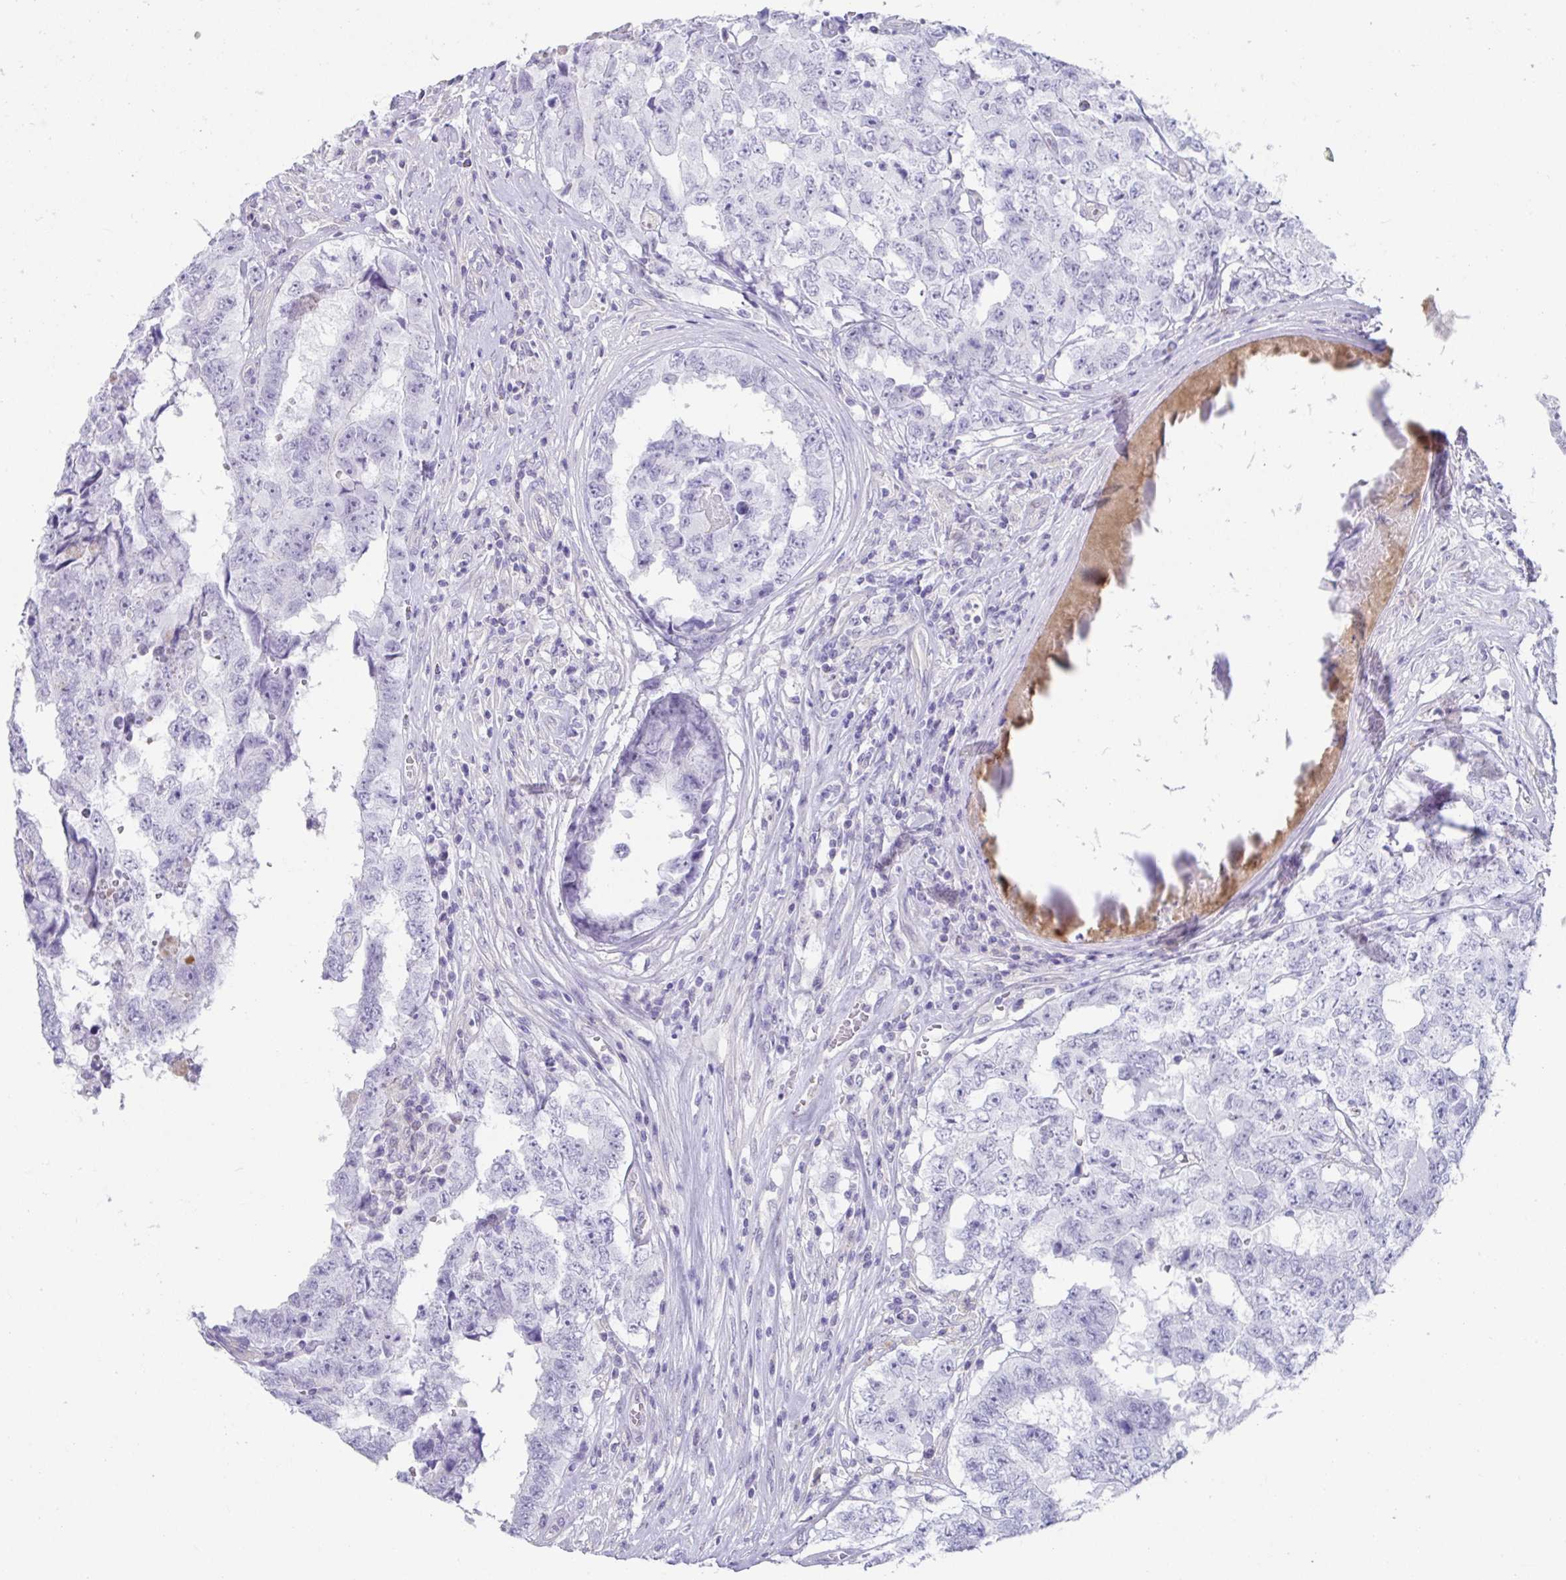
{"staining": {"intensity": "negative", "quantity": "none", "location": "none"}, "tissue": "testis cancer", "cell_type": "Tumor cells", "image_type": "cancer", "snomed": [{"axis": "morphology", "description": "Normal tissue, NOS"}, {"axis": "morphology", "description": "Carcinoma, Embryonal, NOS"}, {"axis": "topography", "description": "Testis"}, {"axis": "topography", "description": "Epididymis"}], "caption": "Tumor cells are negative for brown protein staining in testis cancer (embryonal carcinoma).", "gene": "CXCR1", "patient": {"sex": "male", "age": 25}}